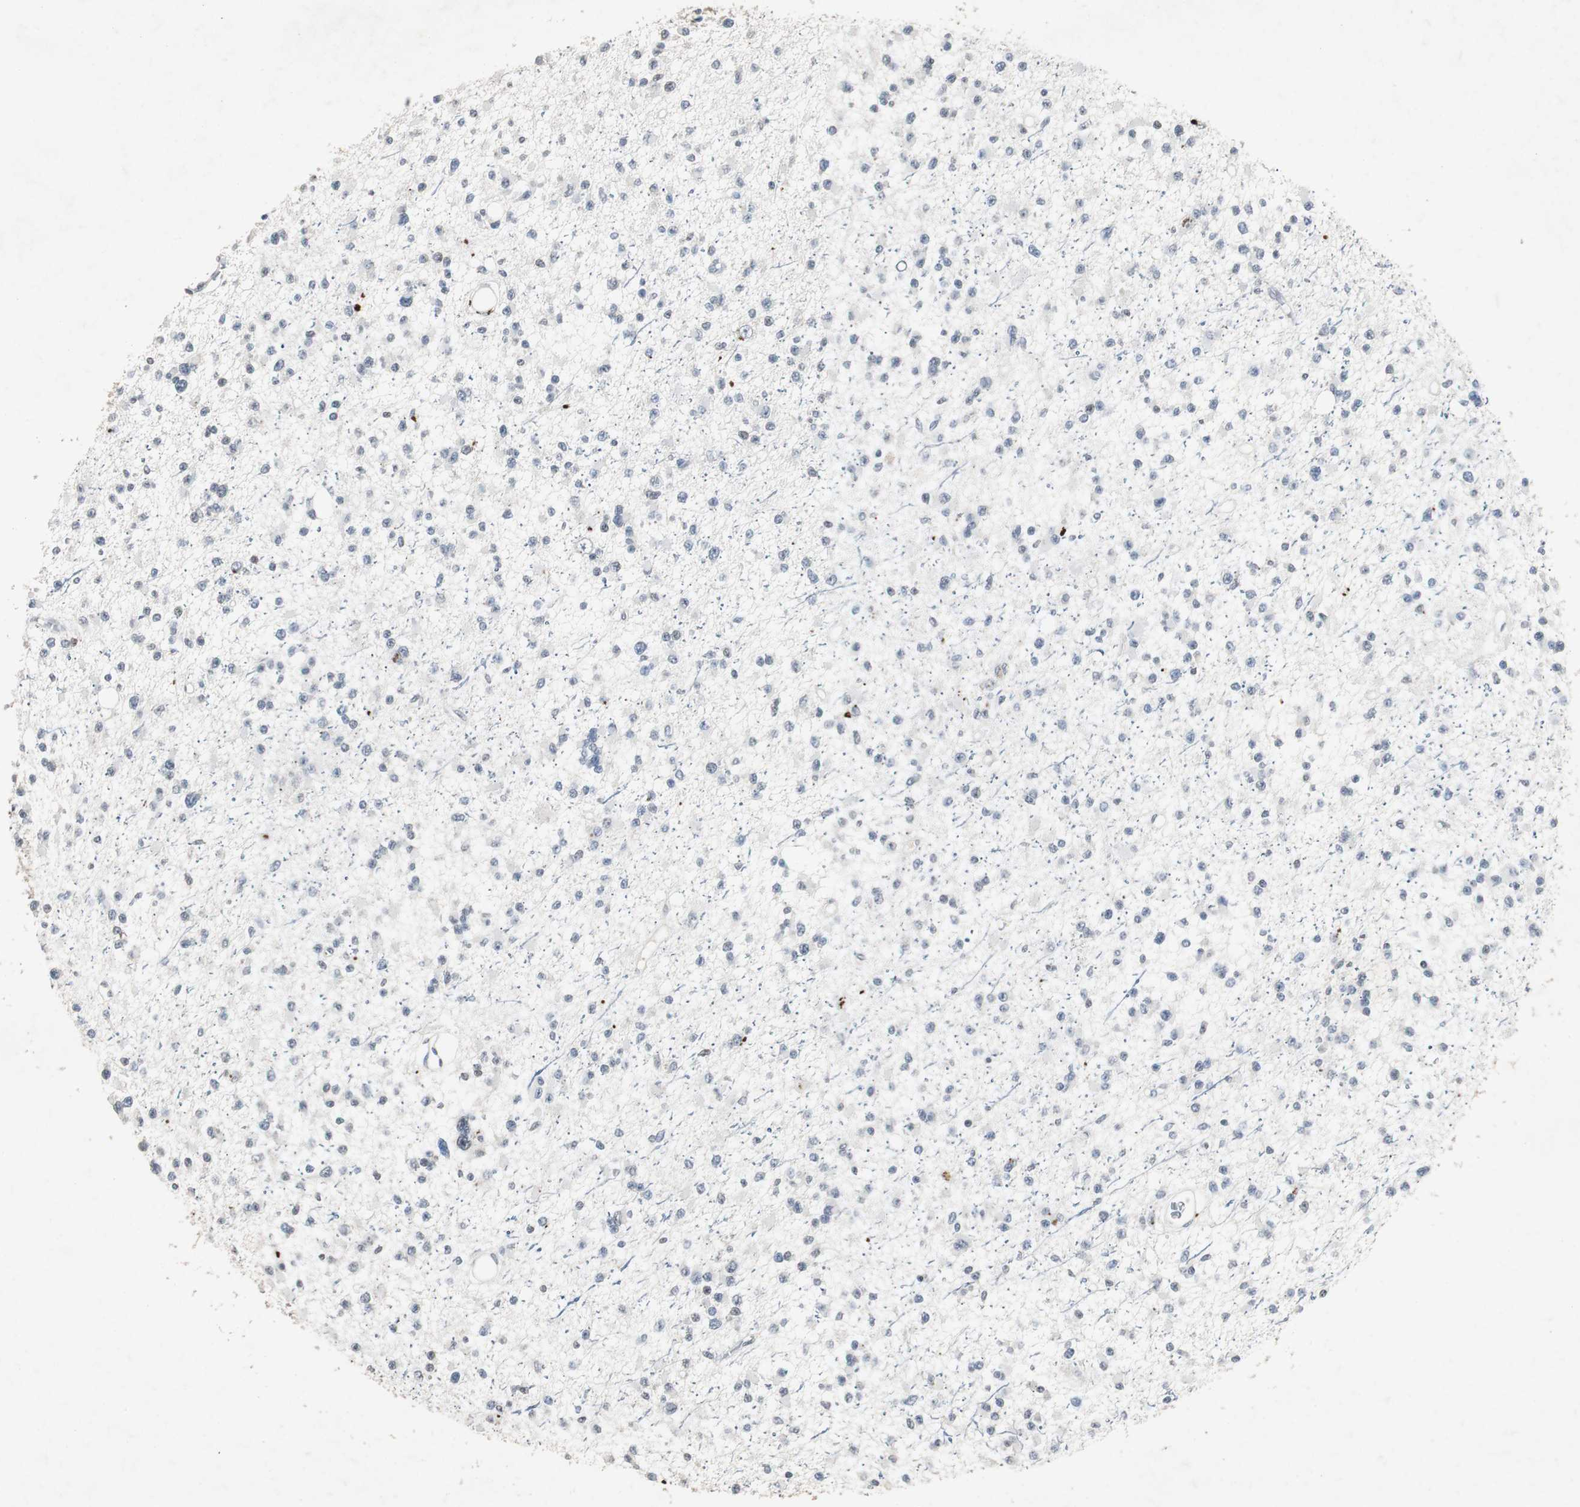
{"staining": {"intensity": "weak", "quantity": "25%-75%", "location": "nuclear"}, "tissue": "glioma", "cell_type": "Tumor cells", "image_type": "cancer", "snomed": [{"axis": "morphology", "description": "Glioma, malignant, Low grade"}, {"axis": "topography", "description": "Brain"}], "caption": "This photomicrograph exhibits immunohistochemistry staining of human malignant glioma (low-grade), with low weak nuclear positivity in about 25%-75% of tumor cells.", "gene": "ADNP2", "patient": {"sex": "female", "age": 22}}